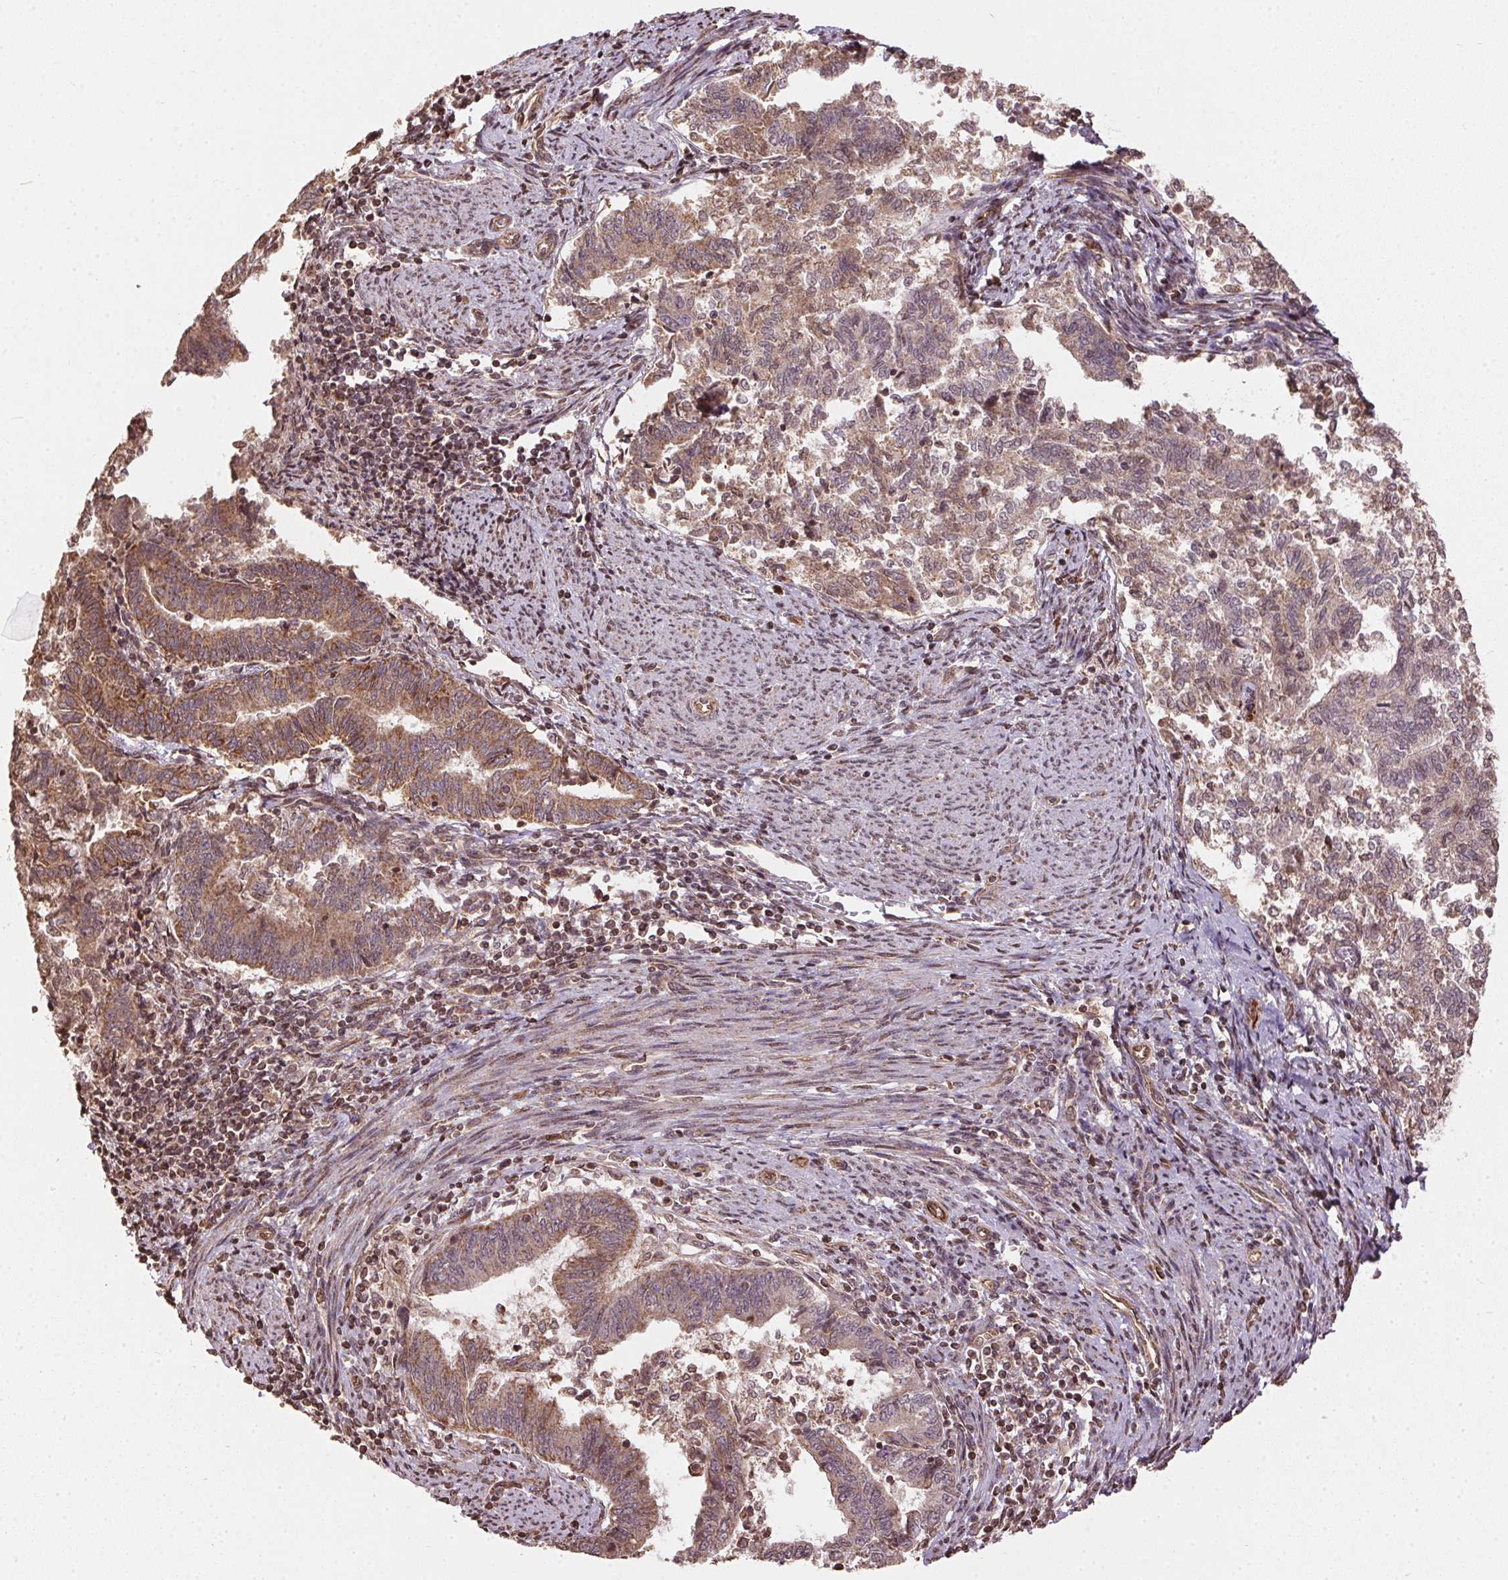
{"staining": {"intensity": "moderate", "quantity": ">75%", "location": "cytoplasmic/membranous"}, "tissue": "endometrial cancer", "cell_type": "Tumor cells", "image_type": "cancer", "snomed": [{"axis": "morphology", "description": "Adenocarcinoma, NOS"}, {"axis": "topography", "description": "Endometrium"}], "caption": "This histopathology image shows immunohistochemistry staining of human endometrial adenocarcinoma, with medium moderate cytoplasmic/membranous expression in about >75% of tumor cells.", "gene": "SPRED2", "patient": {"sex": "female", "age": 65}}